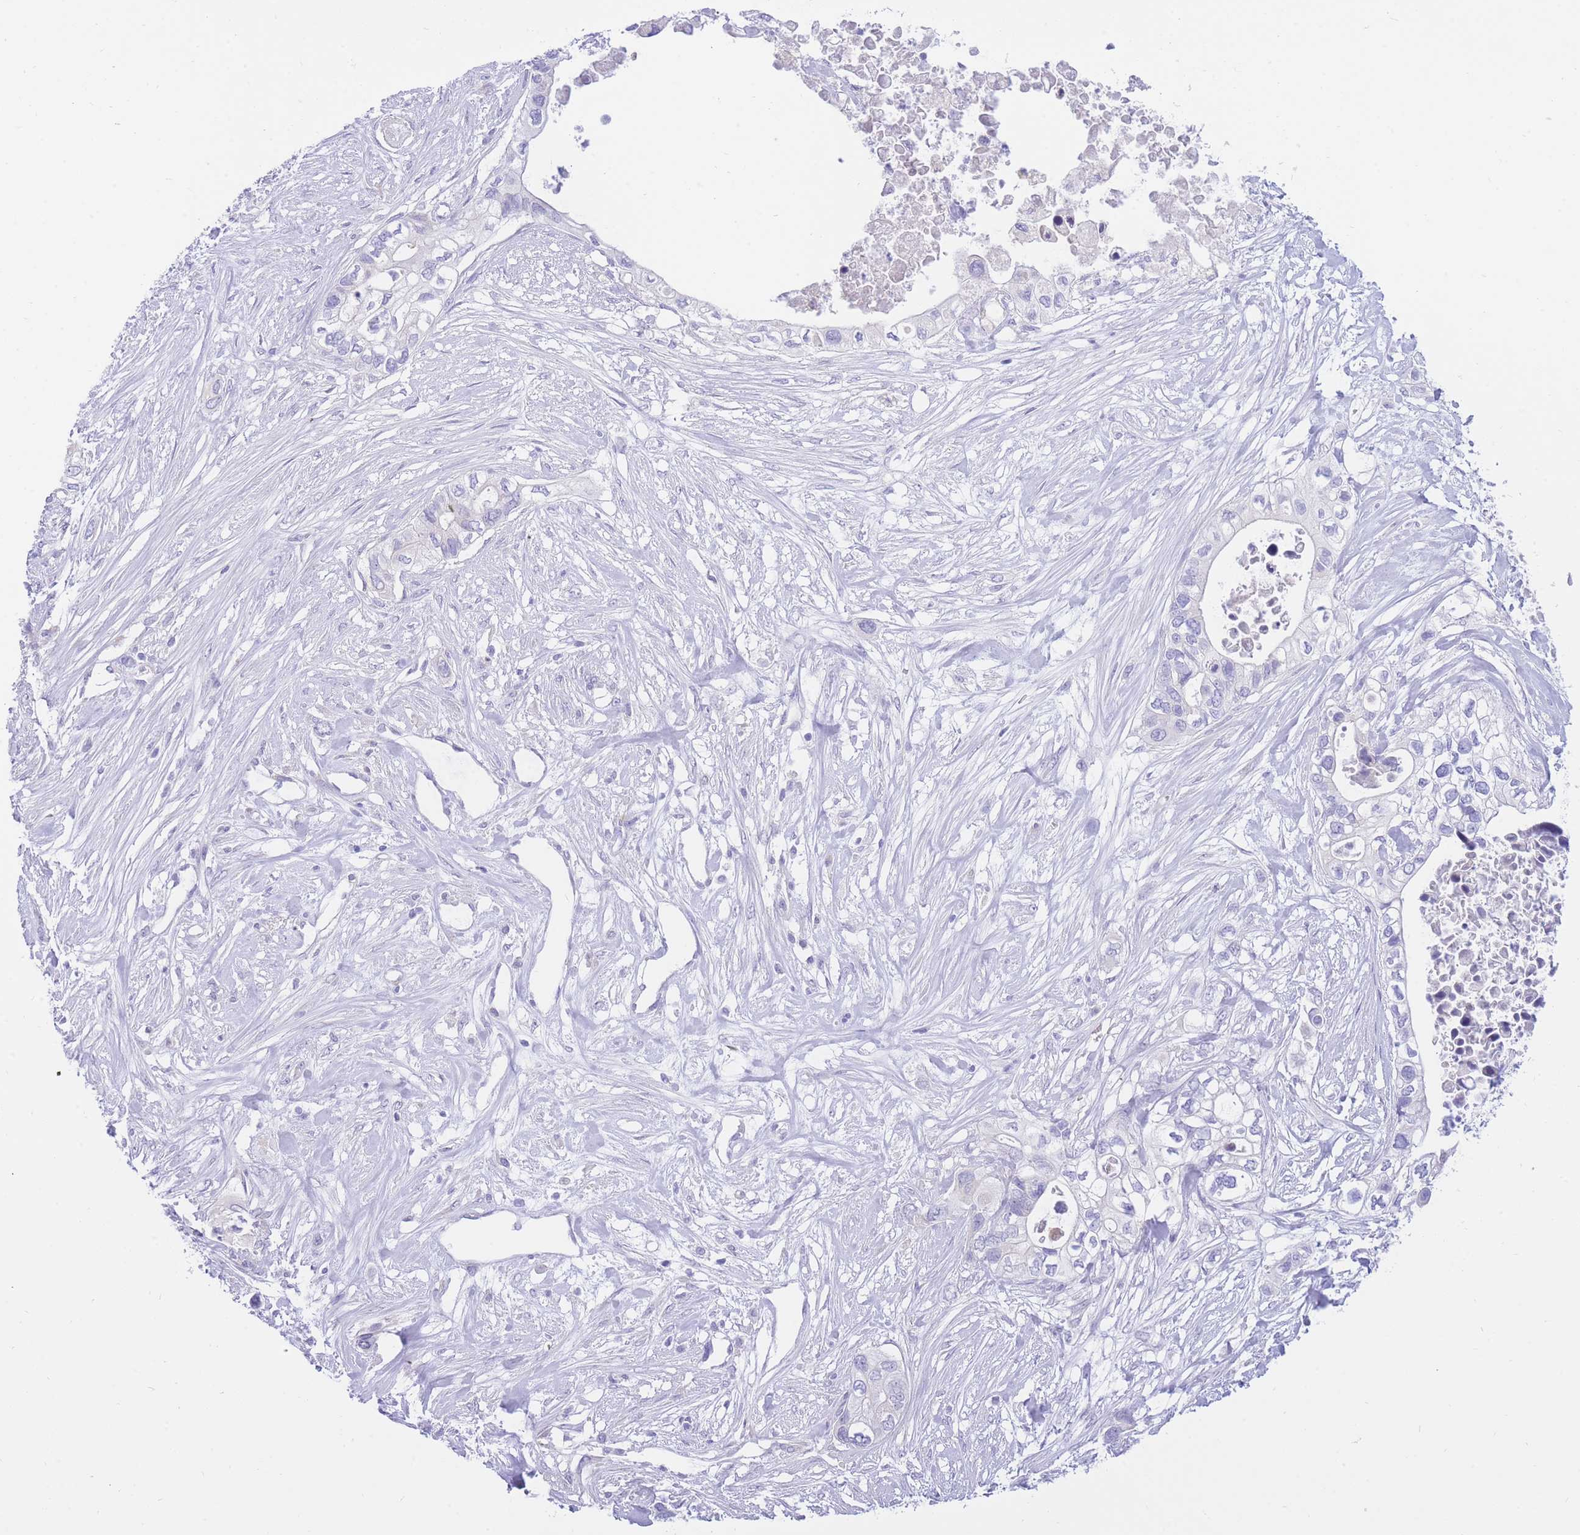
{"staining": {"intensity": "negative", "quantity": "none", "location": "none"}, "tissue": "pancreatic cancer", "cell_type": "Tumor cells", "image_type": "cancer", "snomed": [{"axis": "morphology", "description": "Adenocarcinoma, NOS"}, {"axis": "topography", "description": "Pancreas"}], "caption": "This is an immunohistochemistry (IHC) histopathology image of adenocarcinoma (pancreatic). There is no expression in tumor cells.", "gene": "SSUH2", "patient": {"sex": "female", "age": 63}}